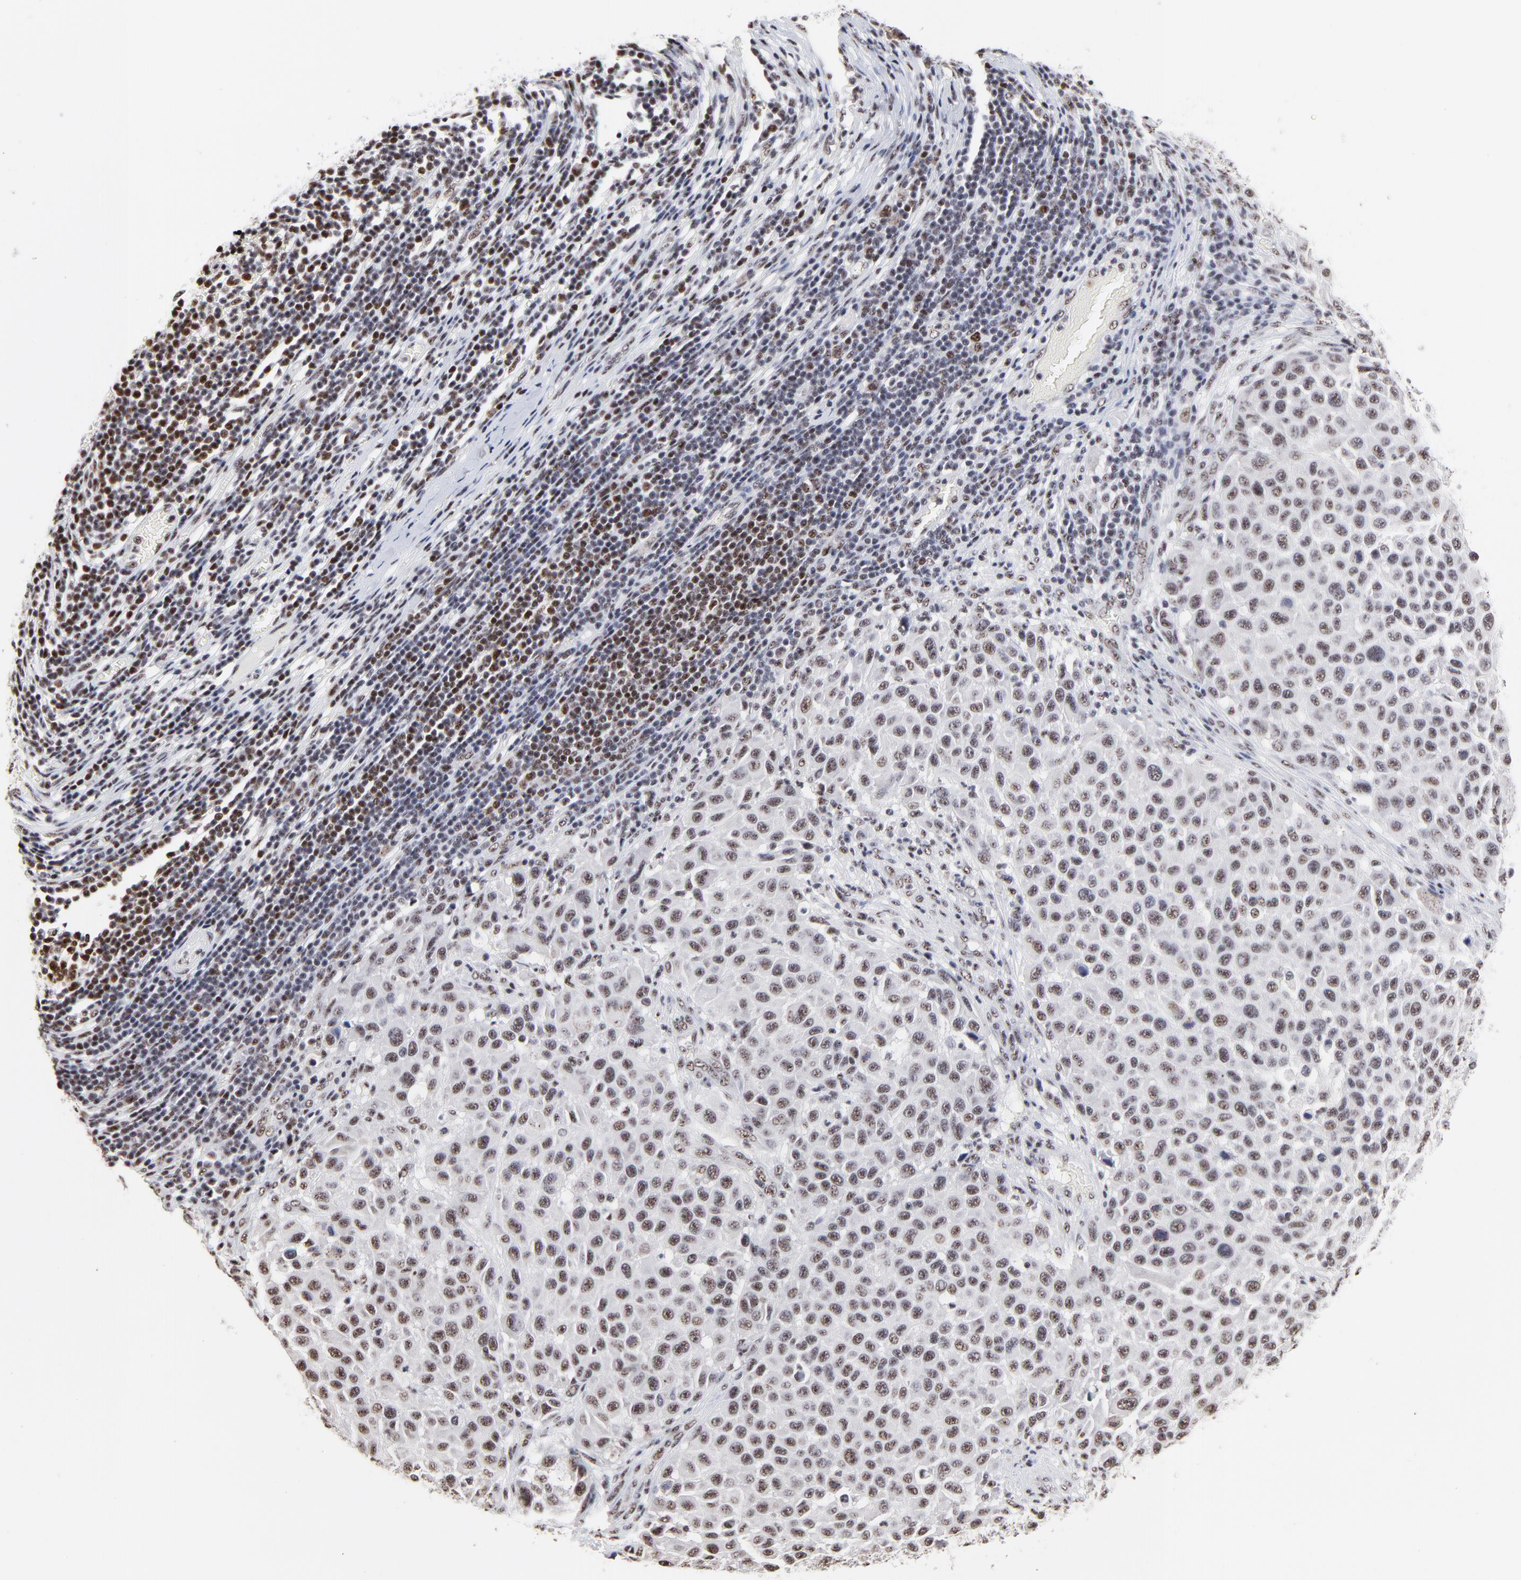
{"staining": {"intensity": "weak", "quantity": ">75%", "location": "nuclear"}, "tissue": "melanoma", "cell_type": "Tumor cells", "image_type": "cancer", "snomed": [{"axis": "morphology", "description": "Malignant melanoma, Metastatic site"}, {"axis": "topography", "description": "Lymph node"}], "caption": "Human malignant melanoma (metastatic site) stained for a protein (brown) demonstrates weak nuclear positive positivity in approximately >75% of tumor cells.", "gene": "MBD4", "patient": {"sex": "male", "age": 61}}